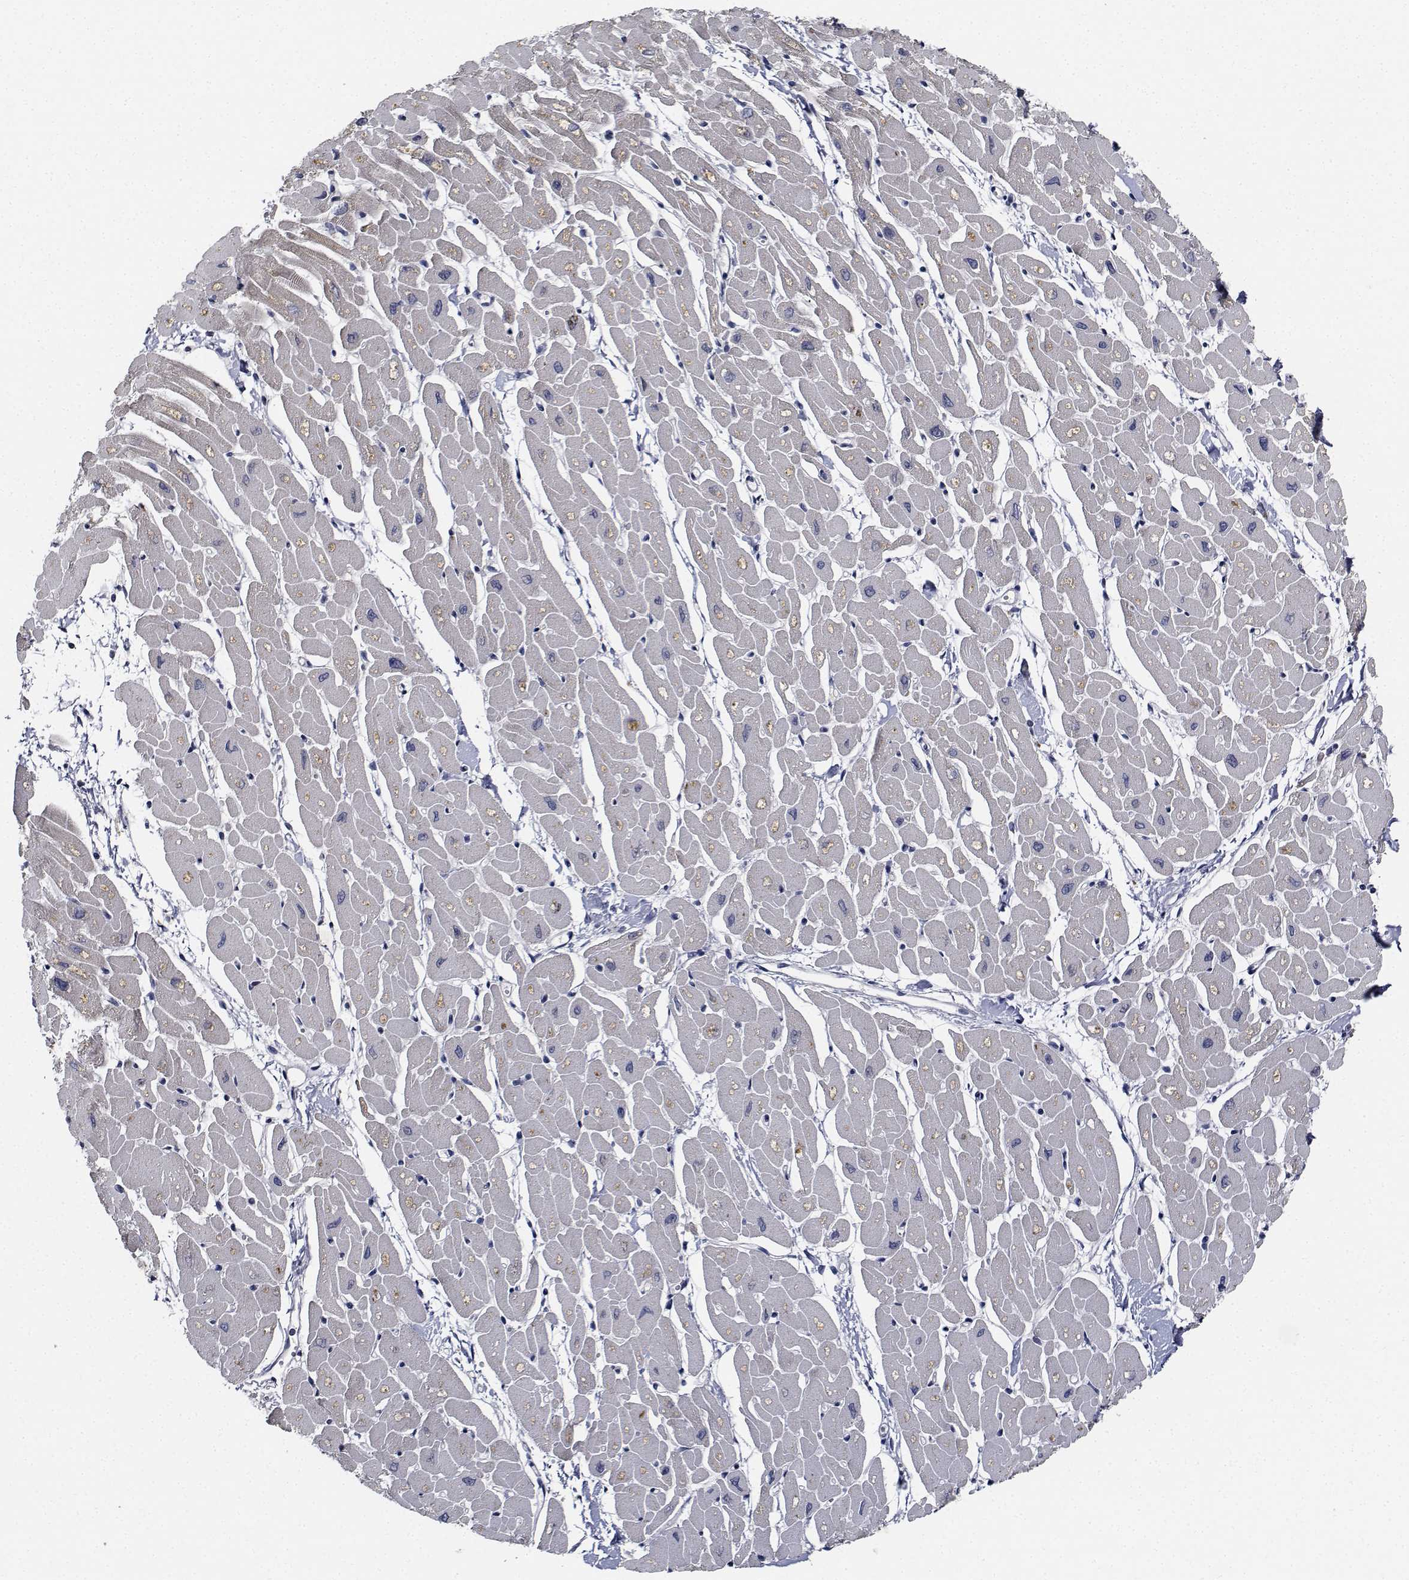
{"staining": {"intensity": "negative", "quantity": "none", "location": "none"}, "tissue": "heart muscle", "cell_type": "Cardiomyocytes", "image_type": "normal", "snomed": [{"axis": "morphology", "description": "Normal tissue, NOS"}, {"axis": "topography", "description": "Heart"}], "caption": "Micrograph shows no significant protein staining in cardiomyocytes of benign heart muscle. (DAB IHC visualized using brightfield microscopy, high magnification).", "gene": "NVL", "patient": {"sex": "male", "age": 57}}